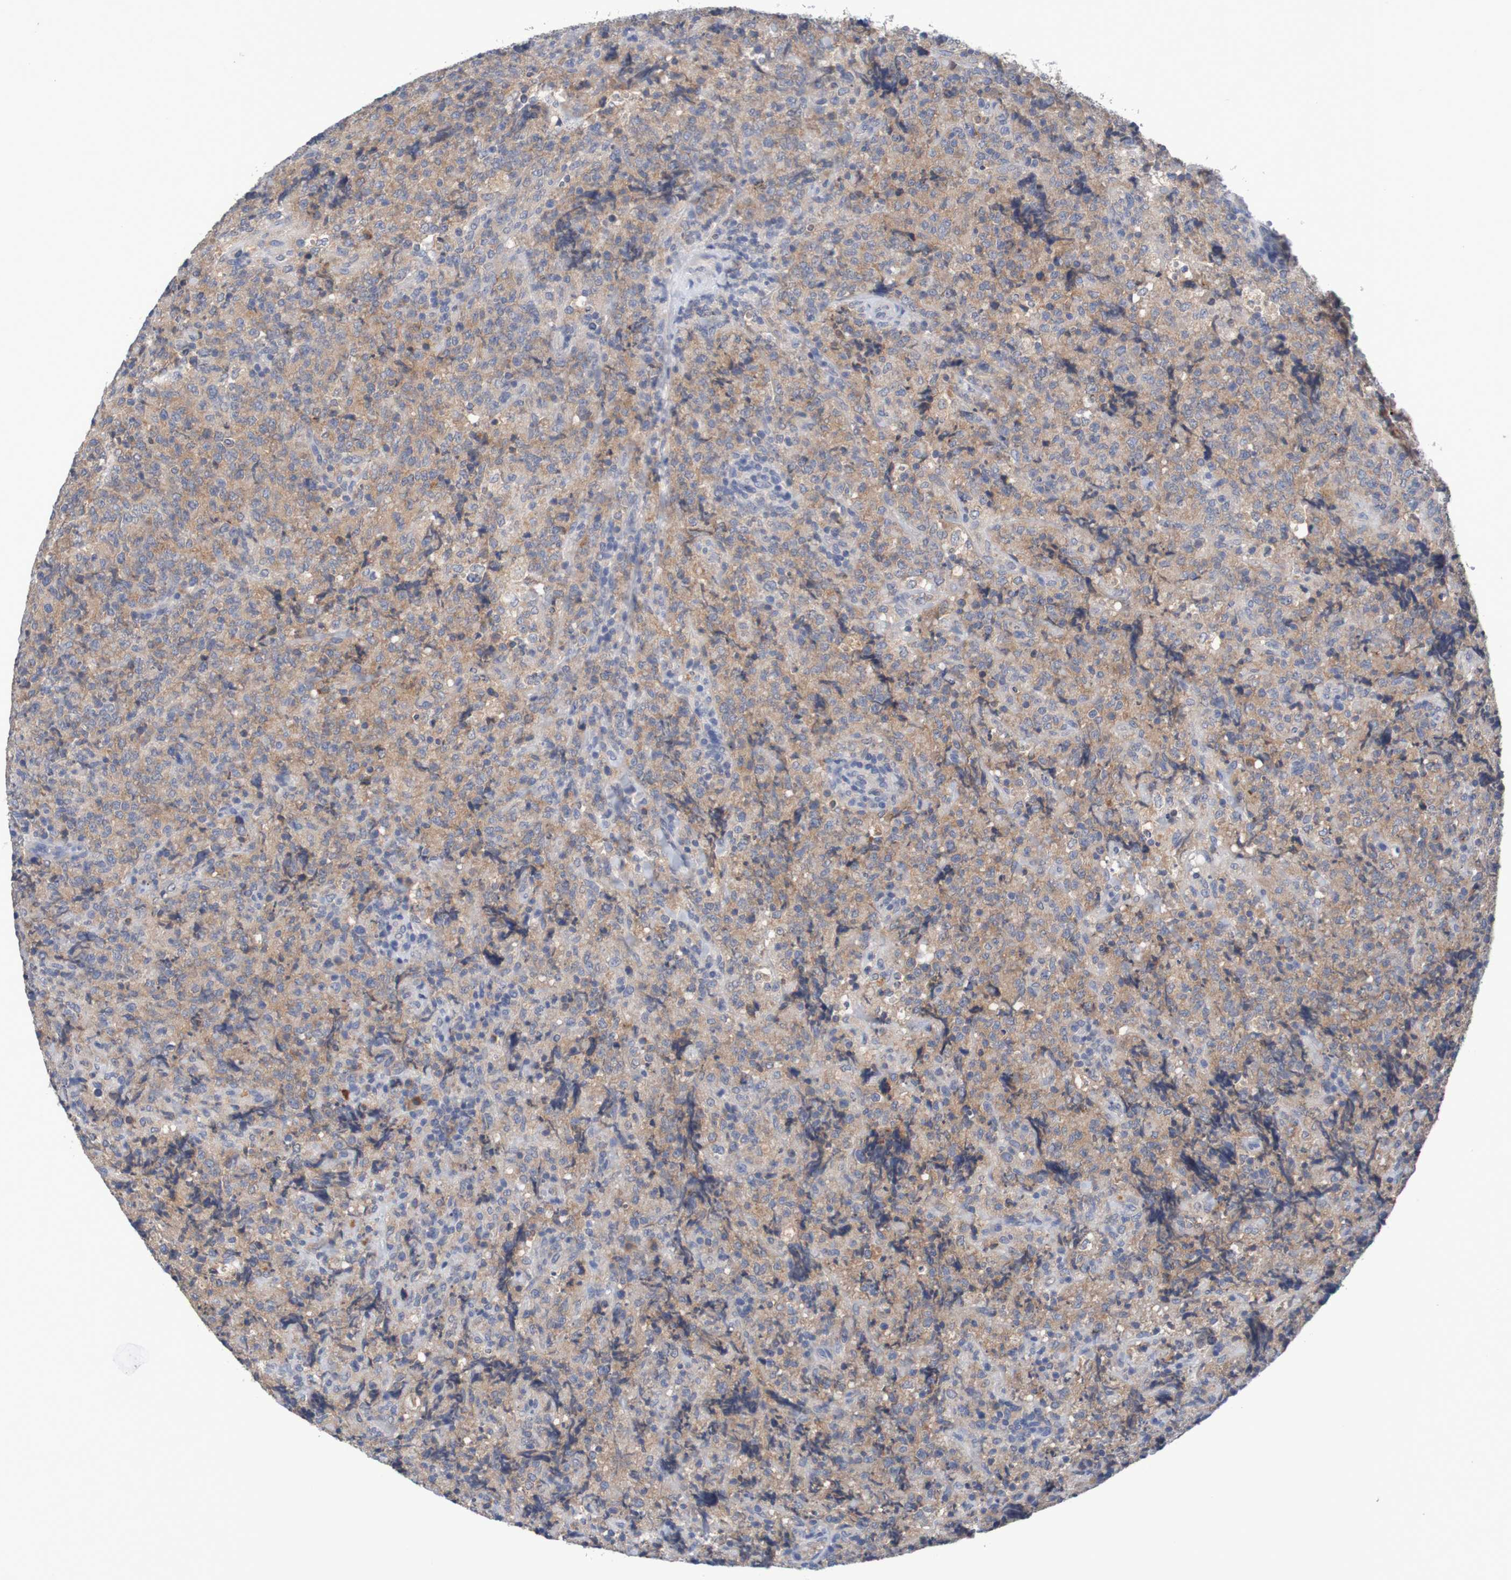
{"staining": {"intensity": "moderate", "quantity": ">75%", "location": "cytoplasmic/membranous"}, "tissue": "lymphoma", "cell_type": "Tumor cells", "image_type": "cancer", "snomed": [{"axis": "morphology", "description": "Malignant lymphoma, non-Hodgkin's type, High grade"}, {"axis": "topography", "description": "Tonsil"}], "caption": "Brown immunohistochemical staining in human malignant lymphoma, non-Hodgkin's type (high-grade) shows moderate cytoplasmic/membranous positivity in approximately >75% of tumor cells. (IHC, brightfield microscopy, high magnification).", "gene": "LTA", "patient": {"sex": "female", "age": 36}}